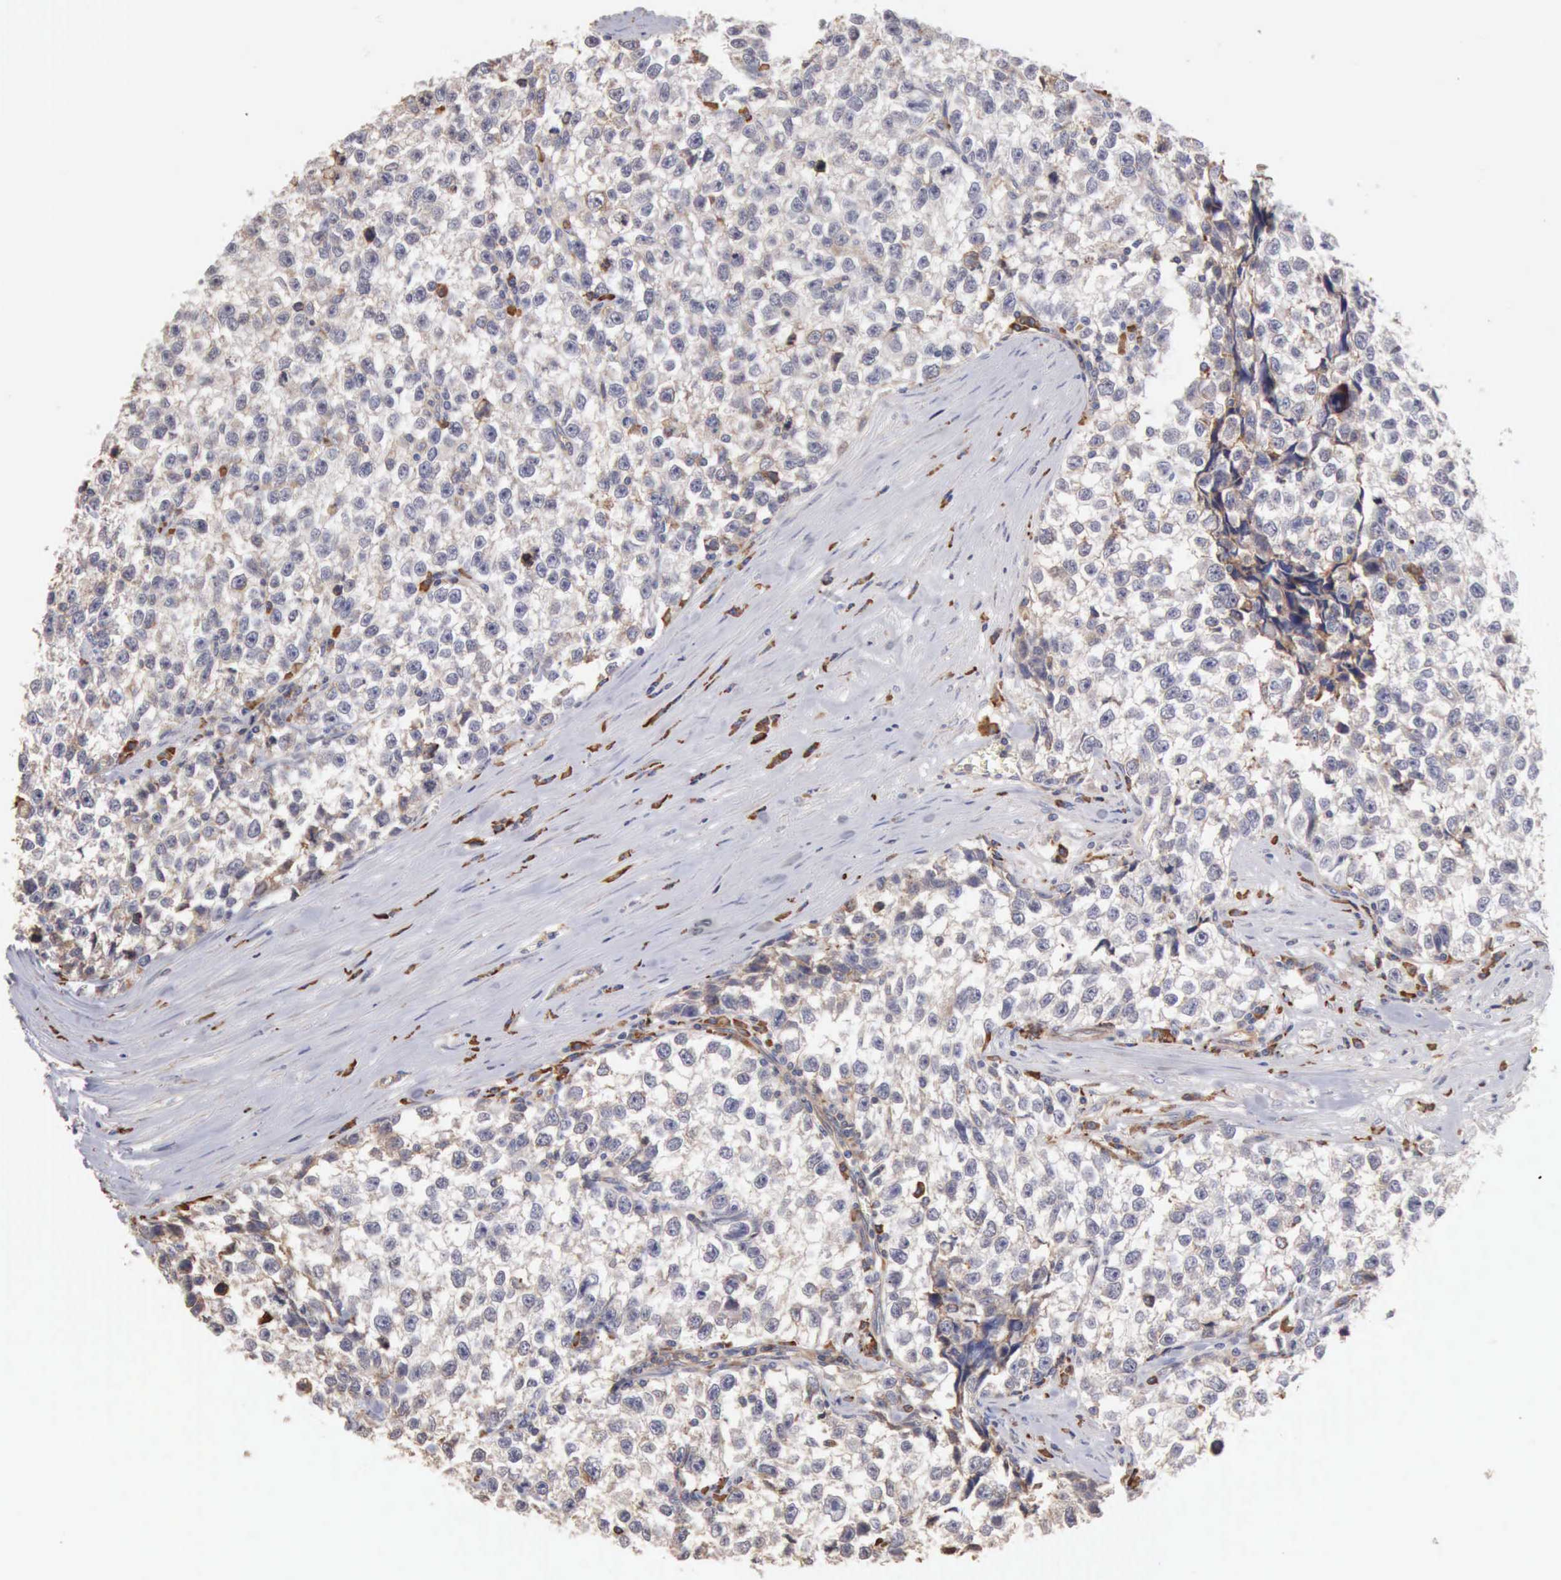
{"staining": {"intensity": "negative", "quantity": "none", "location": "none"}, "tissue": "testis cancer", "cell_type": "Tumor cells", "image_type": "cancer", "snomed": [{"axis": "morphology", "description": "Seminoma, NOS"}, {"axis": "morphology", "description": "Carcinoma, Embryonal, NOS"}, {"axis": "topography", "description": "Testis"}], "caption": "A histopathology image of testis embryonal carcinoma stained for a protein shows no brown staining in tumor cells. (DAB immunohistochemistry (IHC) visualized using brightfield microscopy, high magnification).", "gene": "GPR101", "patient": {"sex": "male", "age": 30}}